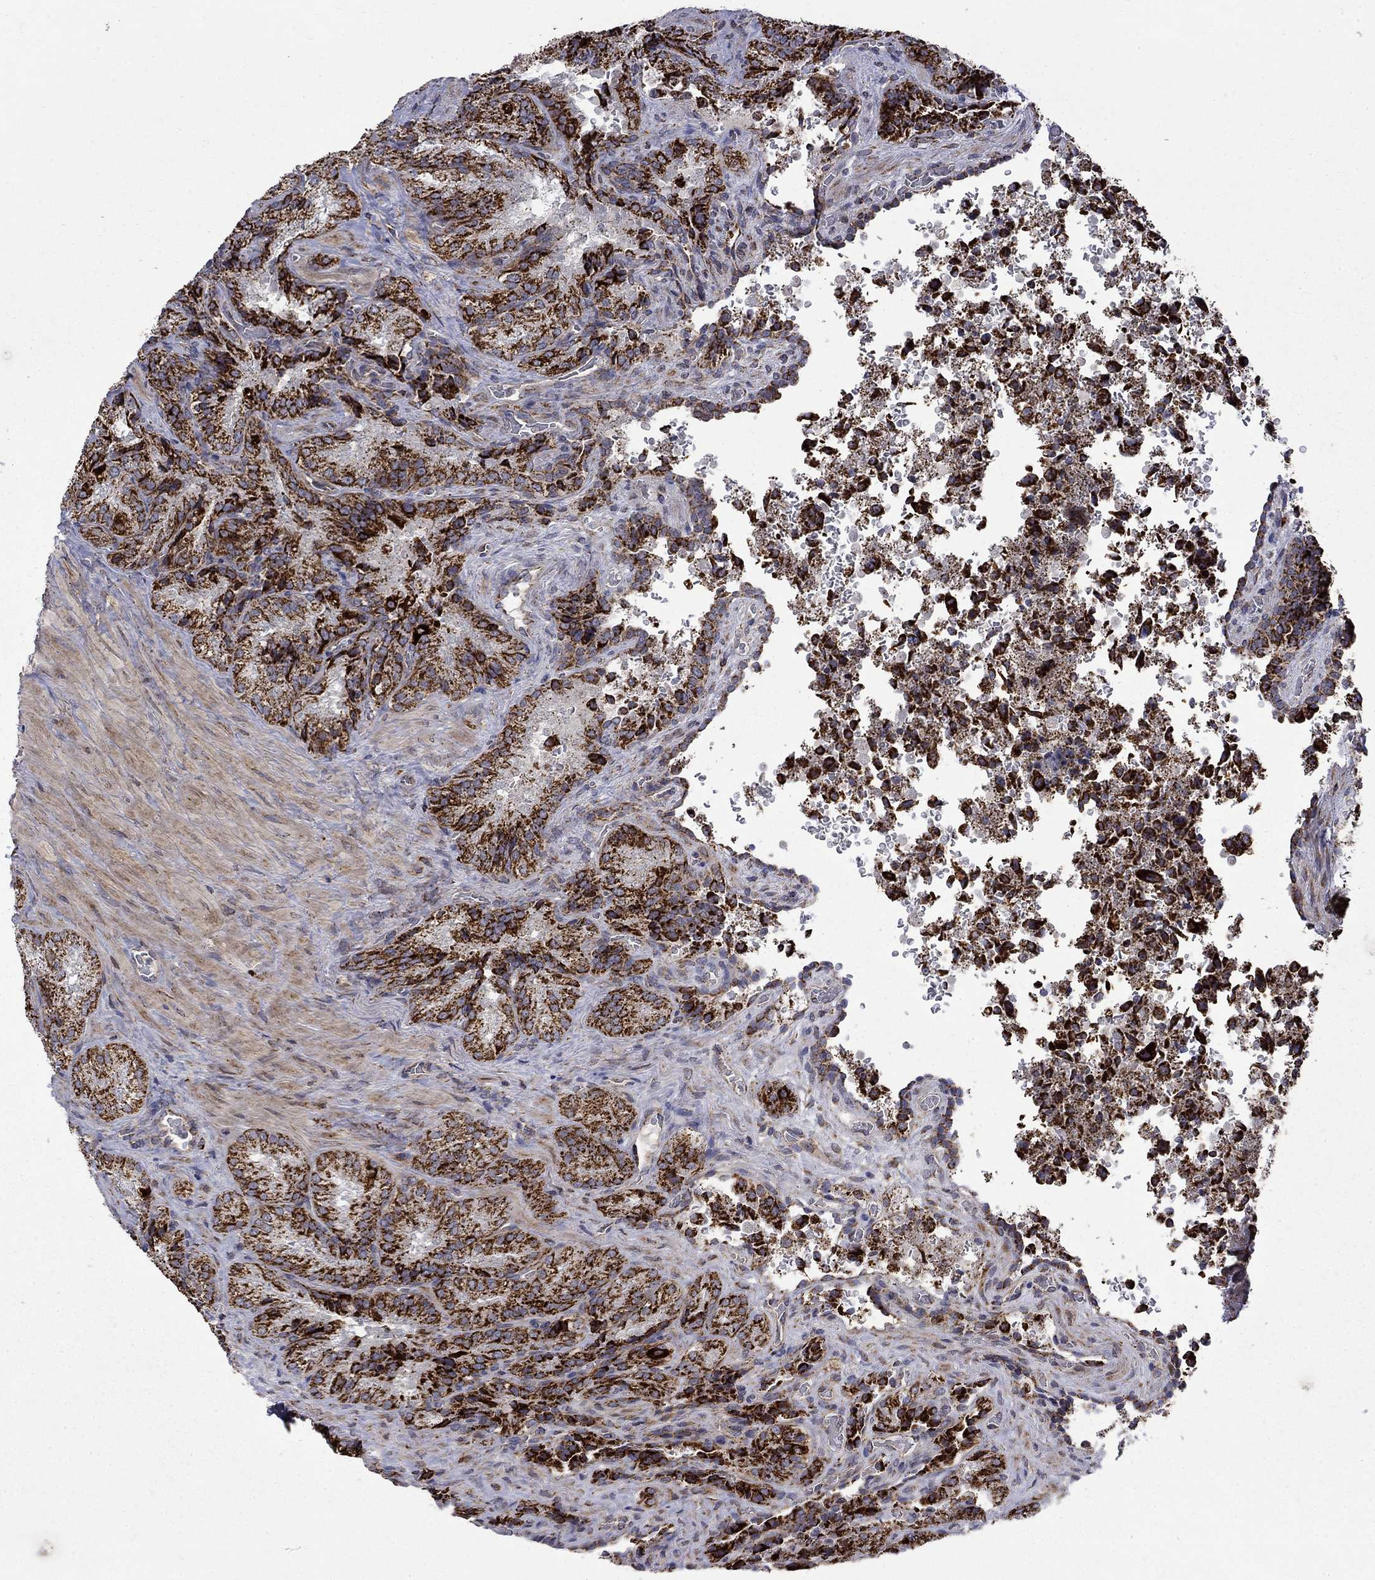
{"staining": {"intensity": "strong", "quantity": ">75%", "location": "cytoplasmic/membranous"}, "tissue": "seminal vesicle", "cell_type": "Glandular cells", "image_type": "normal", "snomed": [{"axis": "morphology", "description": "Normal tissue, NOS"}, {"axis": "topography", "description": "Seminal veicle"}], "caption": "This image displays unremarkable seminal vesicle stained with IHC to label a protein in brown. The cytoplasmic/membranous of glandular cells show strong positivity for the protein. Nuclei are counter-stained blue.", "gene": "PCBP3", "patient": {"sex": "male", "age": 37}}